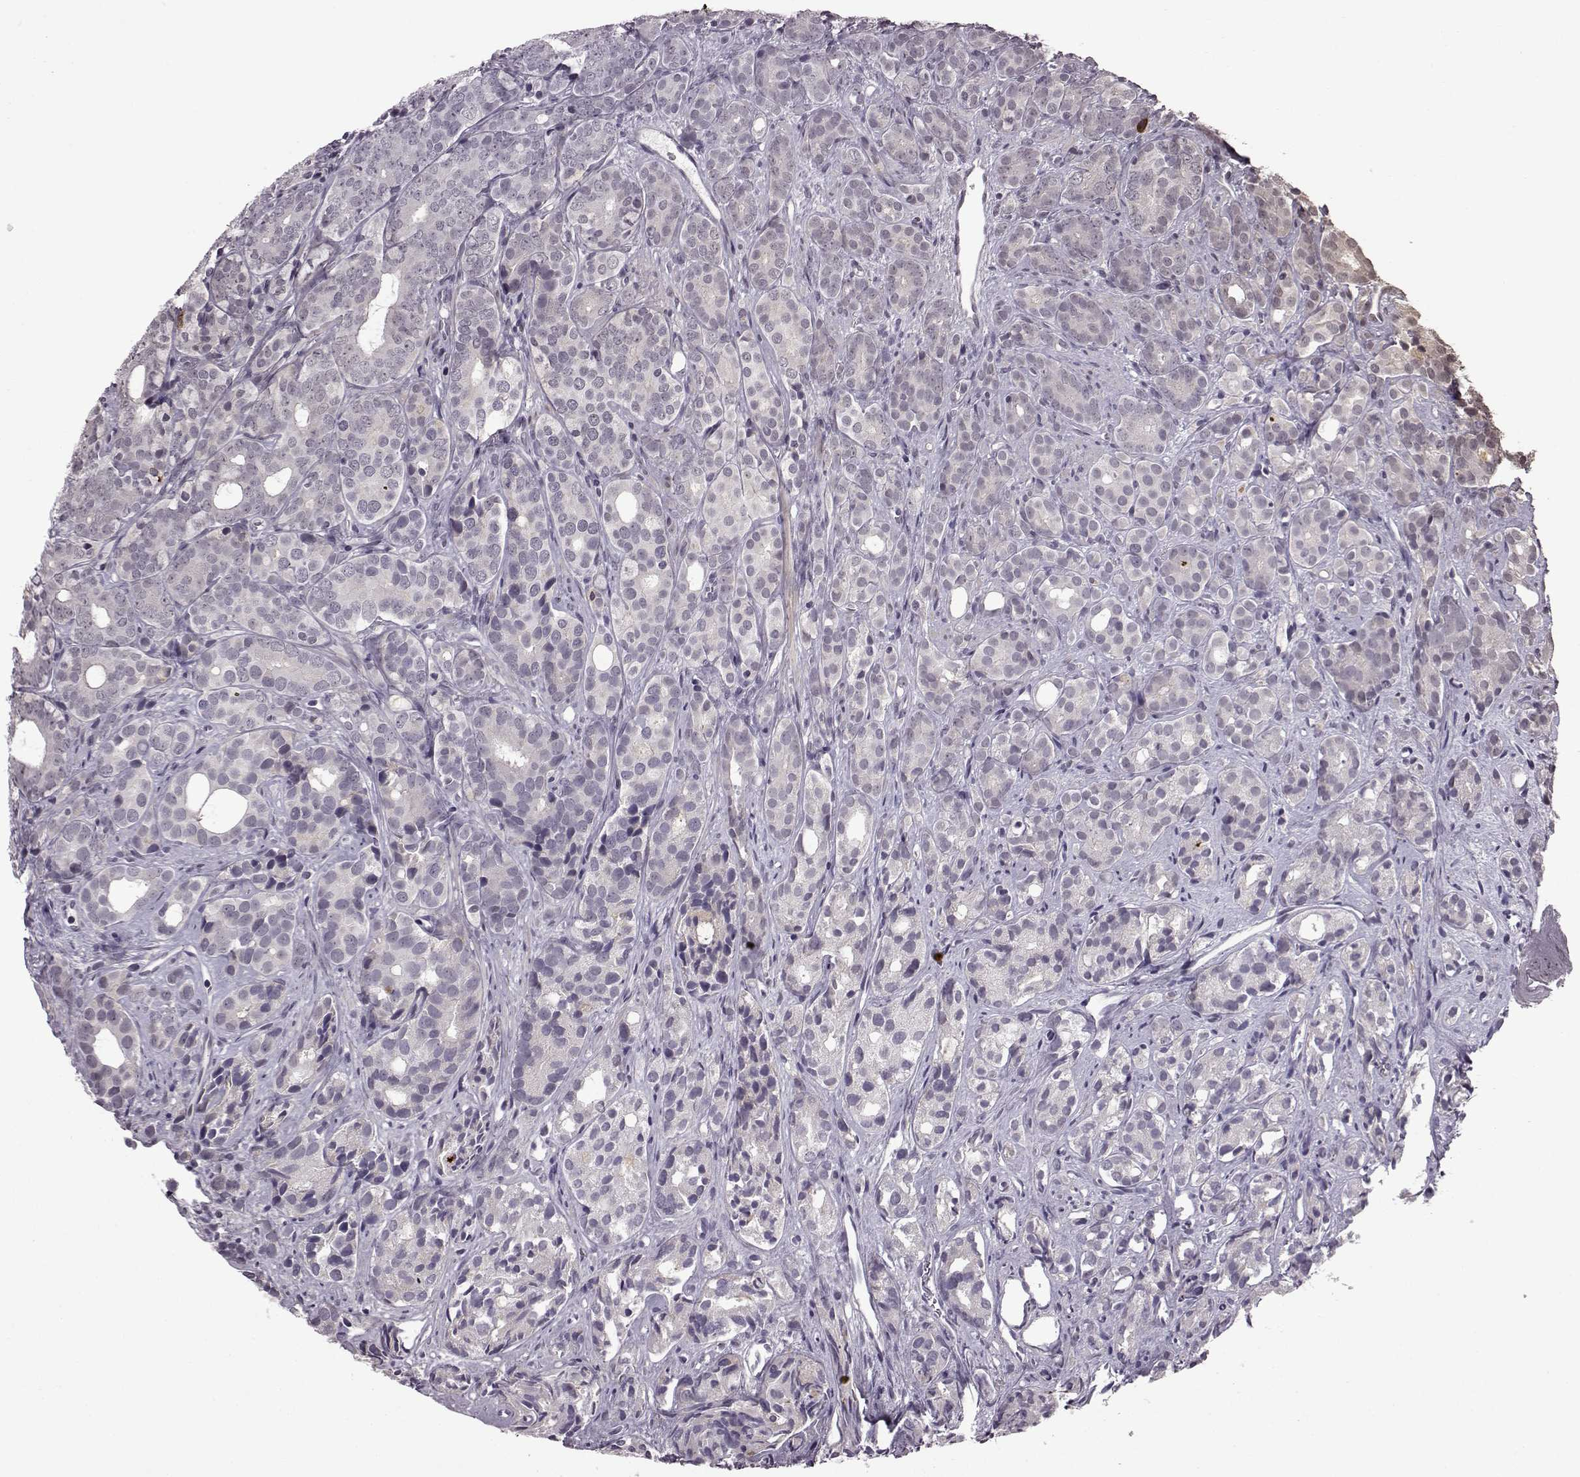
{"staining": {"intensity": "negative", "quantity": "none", "location": "none"}, "tissue": "prostate cancer", "cell_type": "Tumor cells", "image_type": "cancer", "snomed": [{"axis": "morphology", "description": "Adenocarcinoma, High grade"}, {"axis": "topography", "description": "Prostate"}], "caption": "This is an immunohistochemistry micrograph of prostate high-grade adenocarcinoma. There is no expression in tumor cells.", "gene": "SLC28A2", "patient": {"sex": "male", "age": 84}}